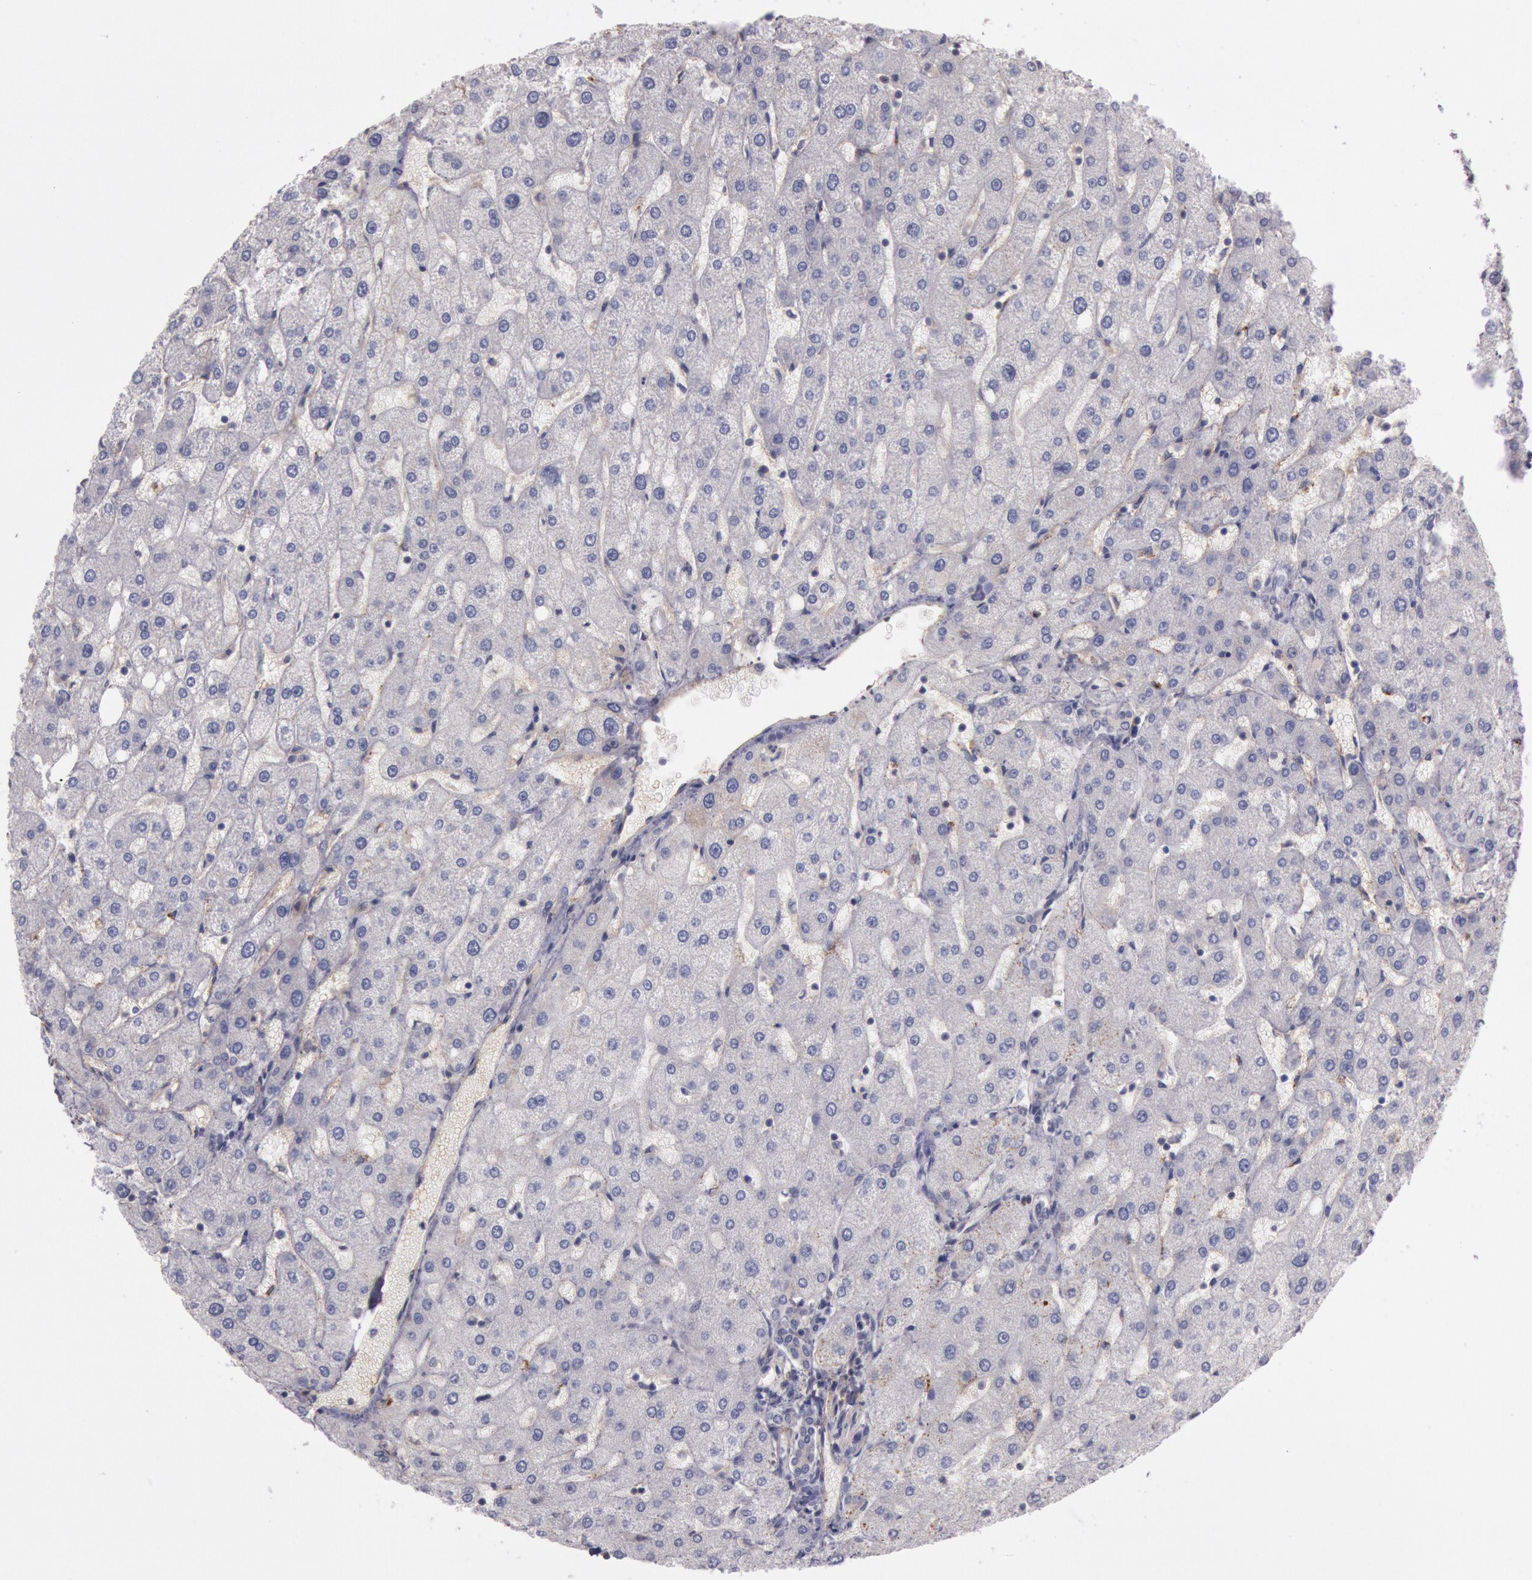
{"staining": {"intensity": "weak", "quantity": "25%-75%", "location": "cytoplasmic/membranous"}, "tissue": "liver", "cell_type": "Cholangiocytes", "image_type": "normal", "snomed": [{"axis": "morphology", "description": "Normal tissue, NOS"}, {"axis": "topography", "description": "Liver"}], "caption": "An immunohistochemistry histopathology image of unremarkable tissue is shown. Protein staining in brown highlights weak cytoplasmic/membranous positivity in liver within cholangiocytes.", "gene": "TRIB2", "patient": {"sex": "male", "age": 67}}